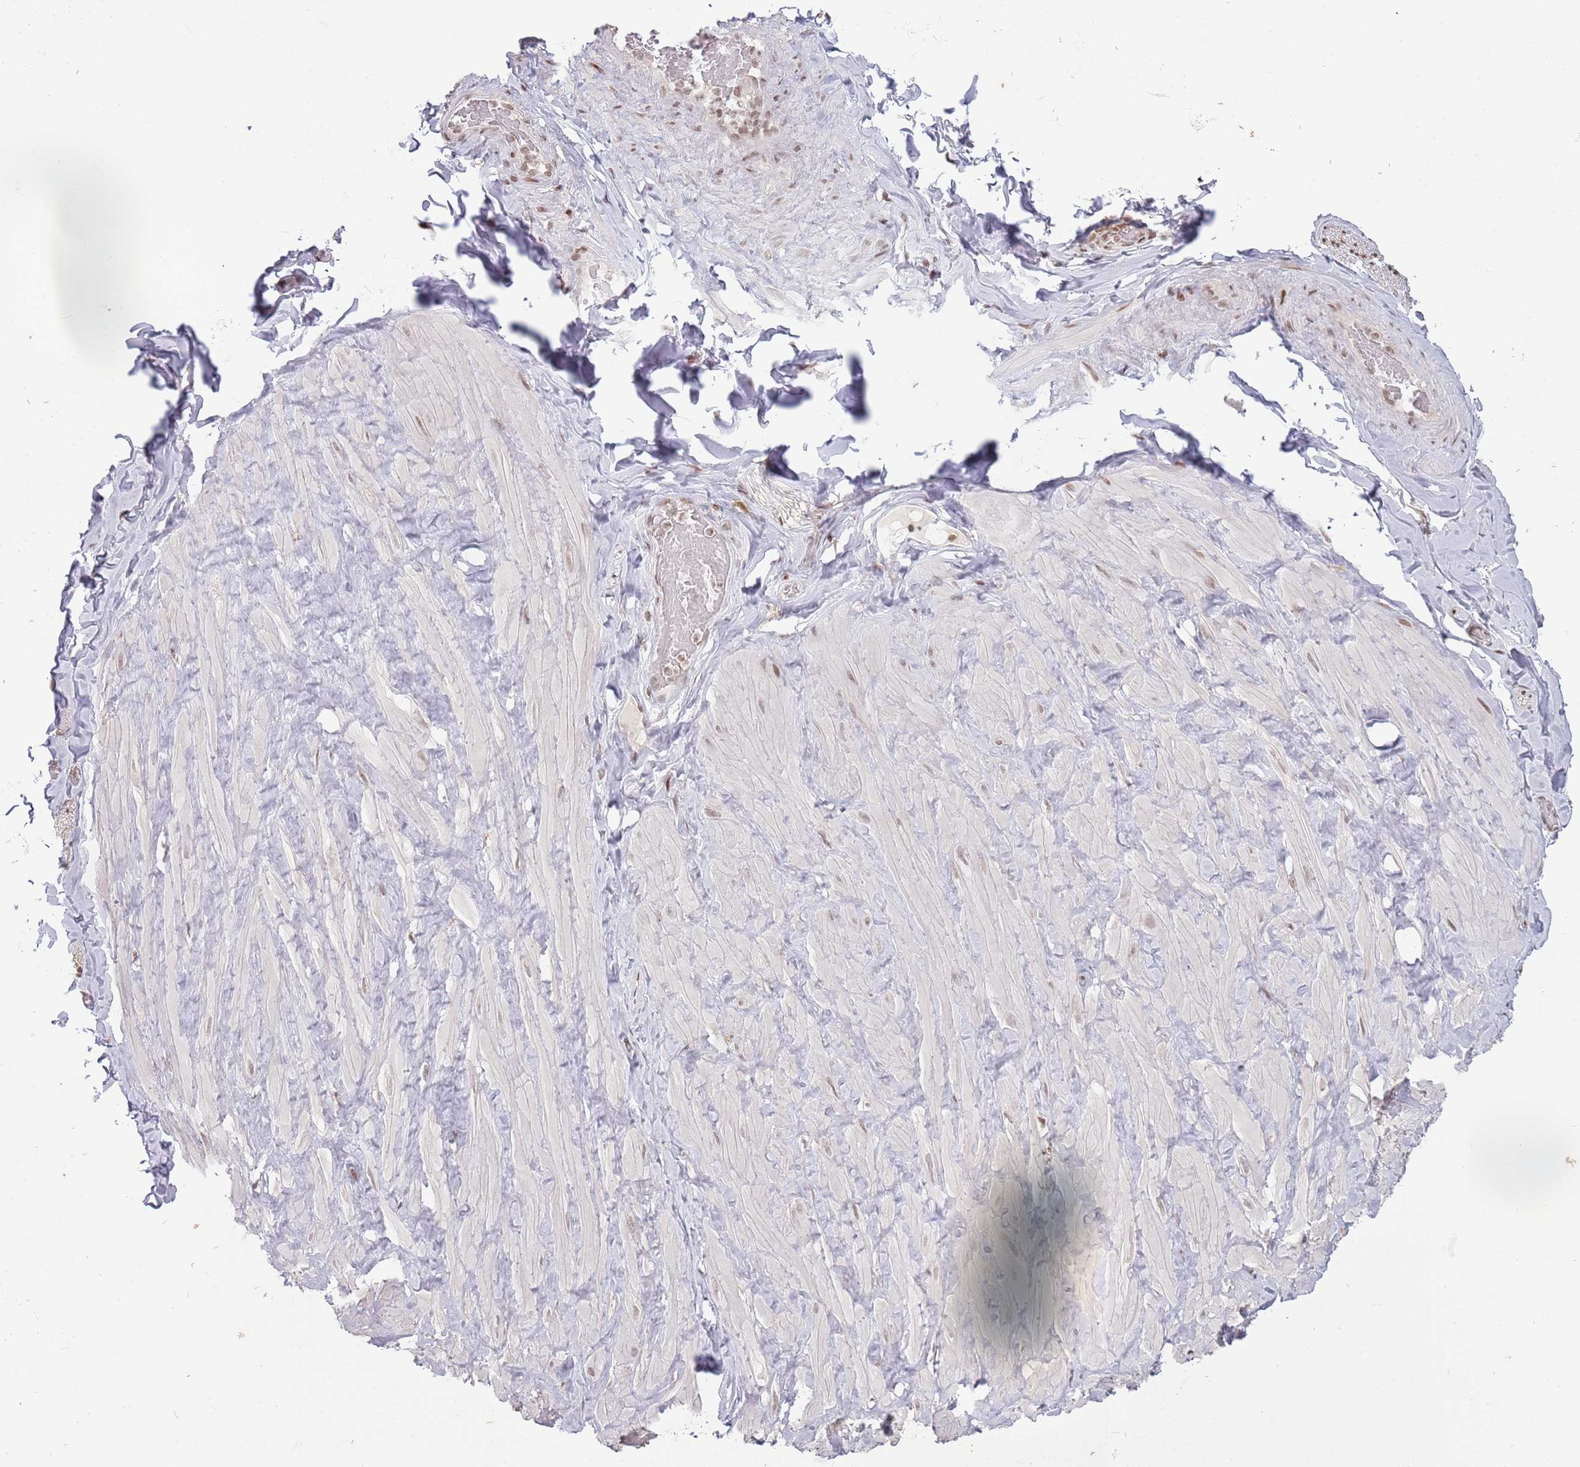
{"staining": {"intensity": "negative", "quantity": "none", "location": "none"}, "tissue": "adipose tissue", "cell_type": "Adipocytes", "image_type": "normal", "snomed": [{"axis": "morphology", "description": "Normal tissue, NOS"}, {"axis": "topography", "description": "Soft tissue"}, {"axis": "topography", "description": "Vascular tissue"}], "caption": "This is an IHC micrograph of benign adipose tissue. There is no staining in adipocytes.", "gene": "SH3RF3", "patient": {"sex": "male", "age": 41}}